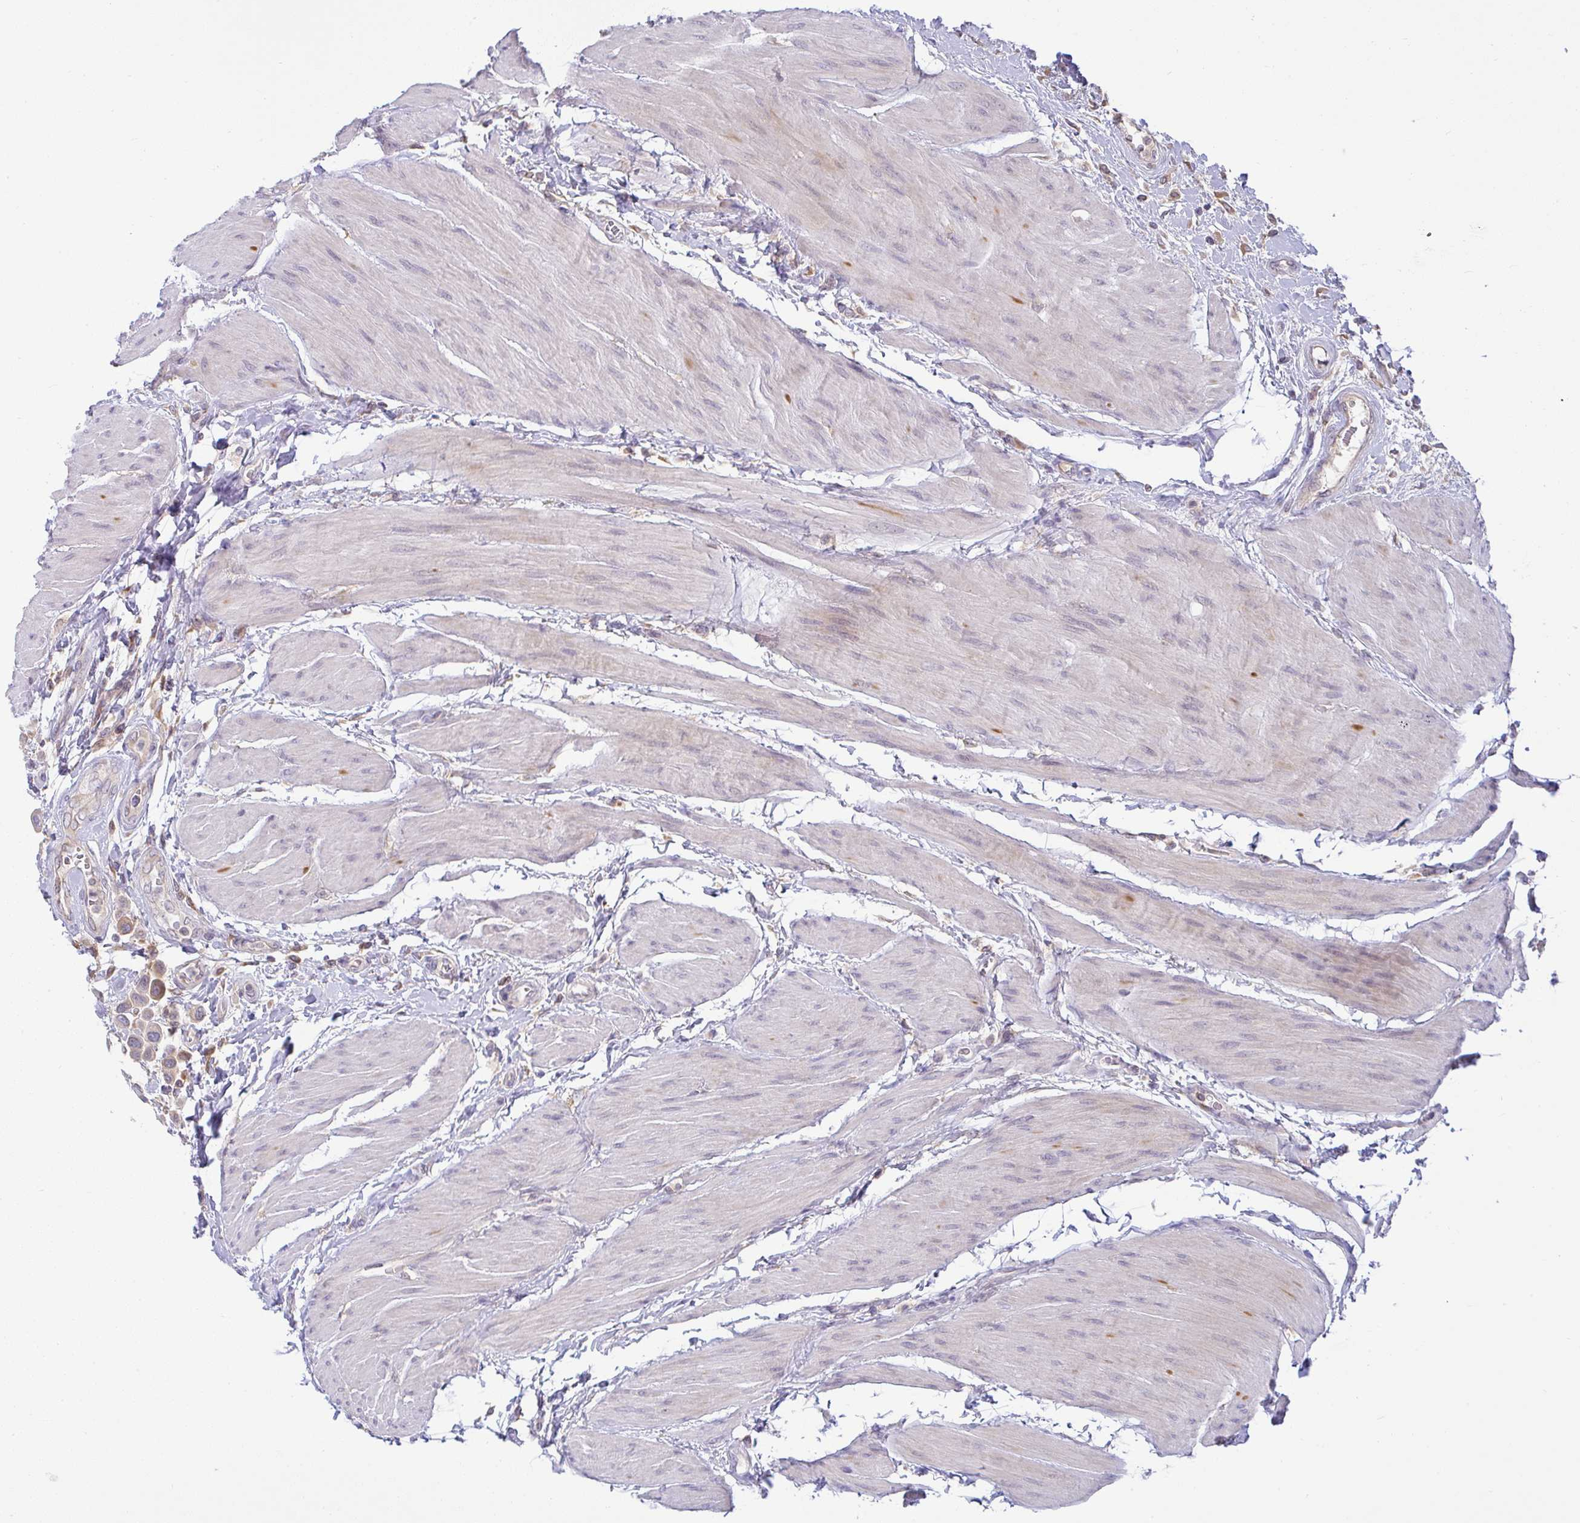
{"staining": {"intensity": "weak", "quantity": ">75%", "location": "cytoplasmic/membranous"}, "tissue": "urothelial cancer", "cell_type": "Tumor cells", "image_type": "cancer", "snomed": [{"axis": "morphology", "description": "Urothelial carcinoma, High grade"}, {"axis": "topography", "description": "Urinary bladder"}], "caption": "Urothelial cancer tissue displays weak cytoplasmic/membranous staining in about >75% of tumor cells, visualized by immunohistochemistry. The staining was performed using DAB (3,3'-diaminobenzidine), with brown indicating positive protein expression. Nuclei are stained blue with hematoxylin.", "gene": "DERL2", "patient": {"sex": "male", "age": 50}}